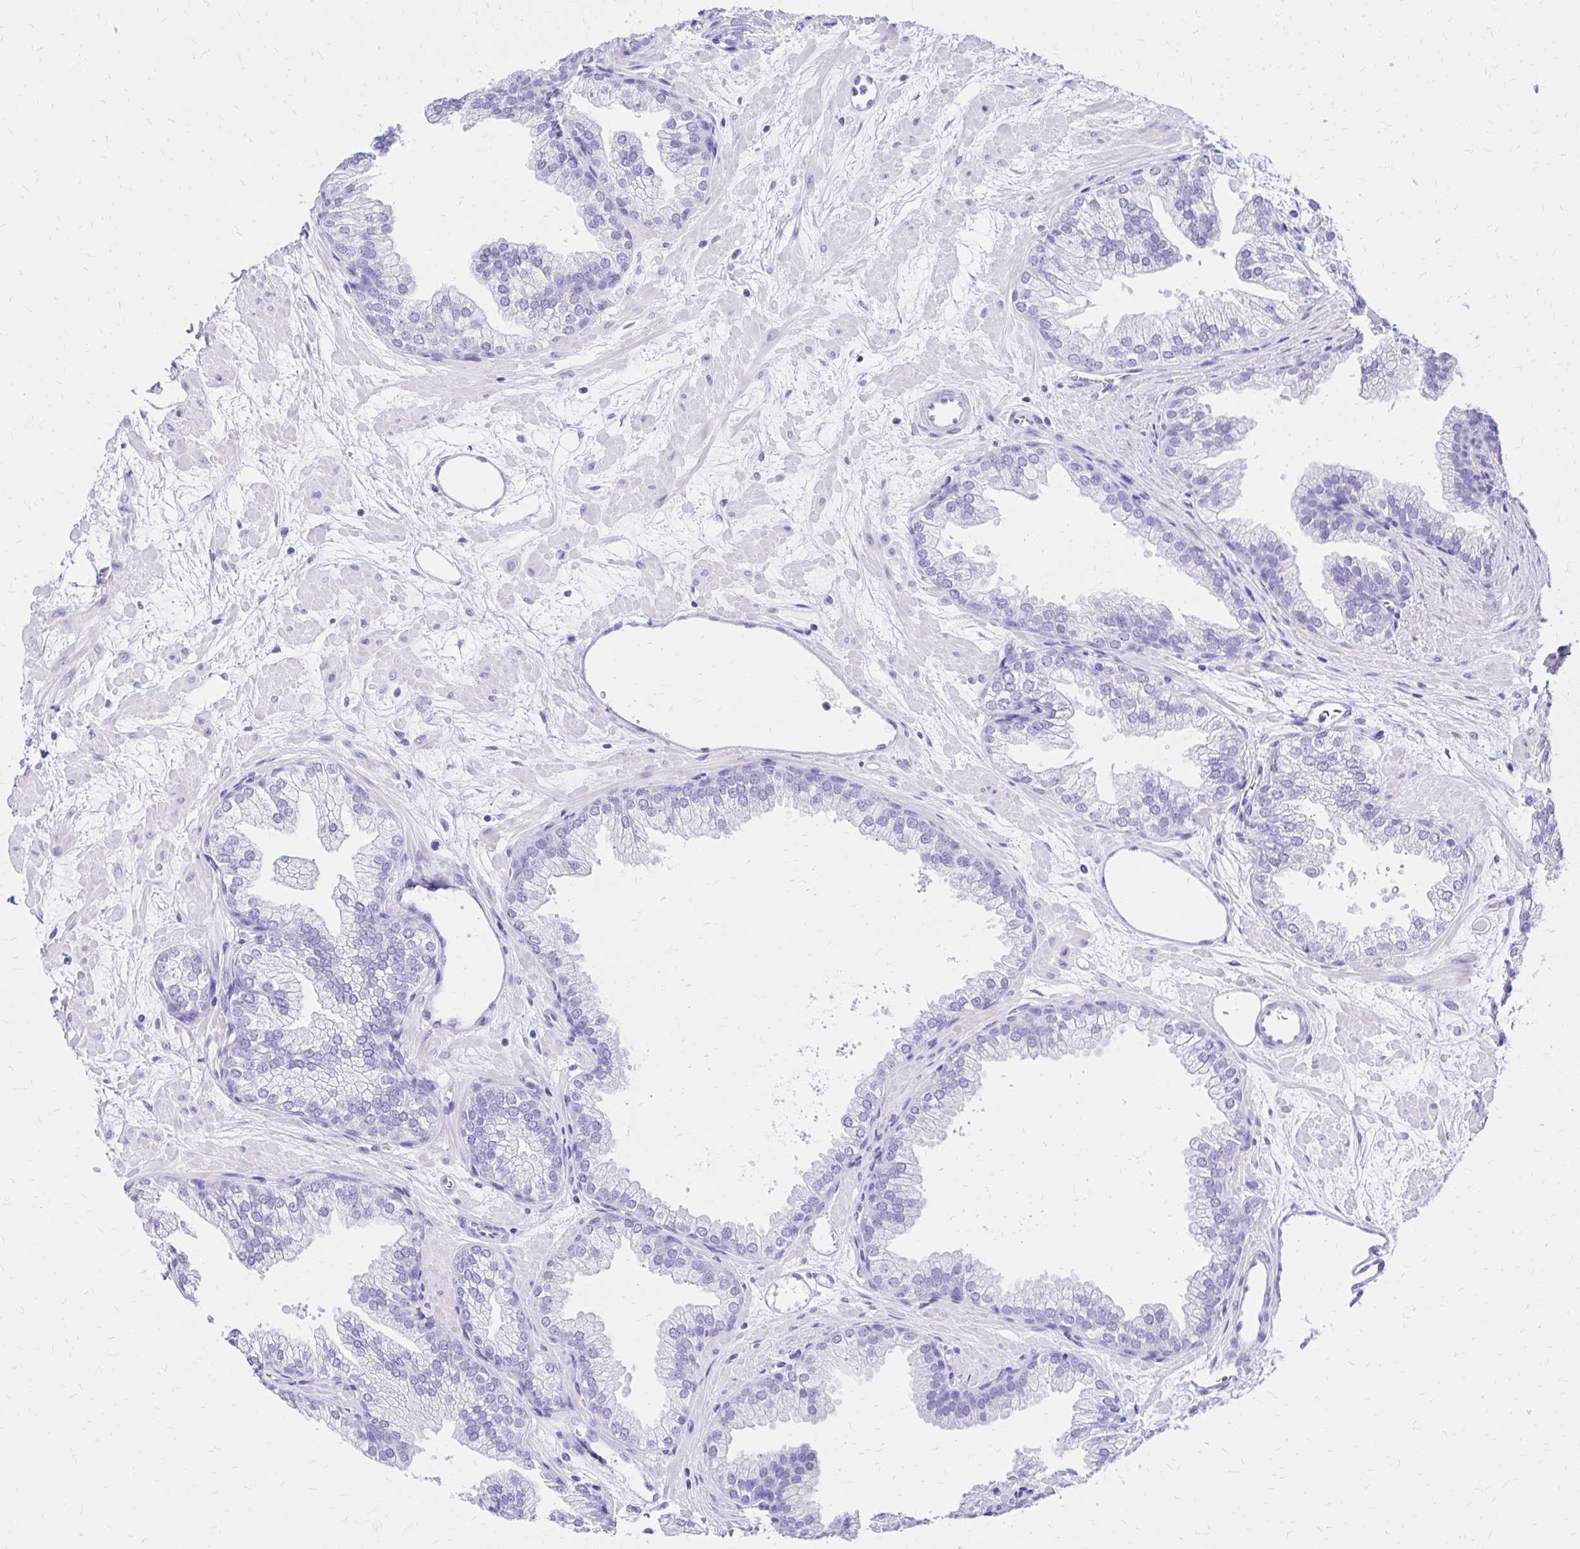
{"staining": {"intensity": "negative", "quantity": "none", "location": "none"}, "tissue": "prostate", "cell_type": "Glandular cells", "image_type": "normal", "snomed": [{"axis": "morphology", "description": "Normal tissue, NOS"}, {"axis": "topography", "description": "Prostate"}], "caption": "DAB immunohistochemical staining of normal human prostate demonstrates no significant staining in glandular cells. (DAB immunohistochemistry, high magnification).", "gene": "S100G", "patient": {"sex": "male", "age": 37}}